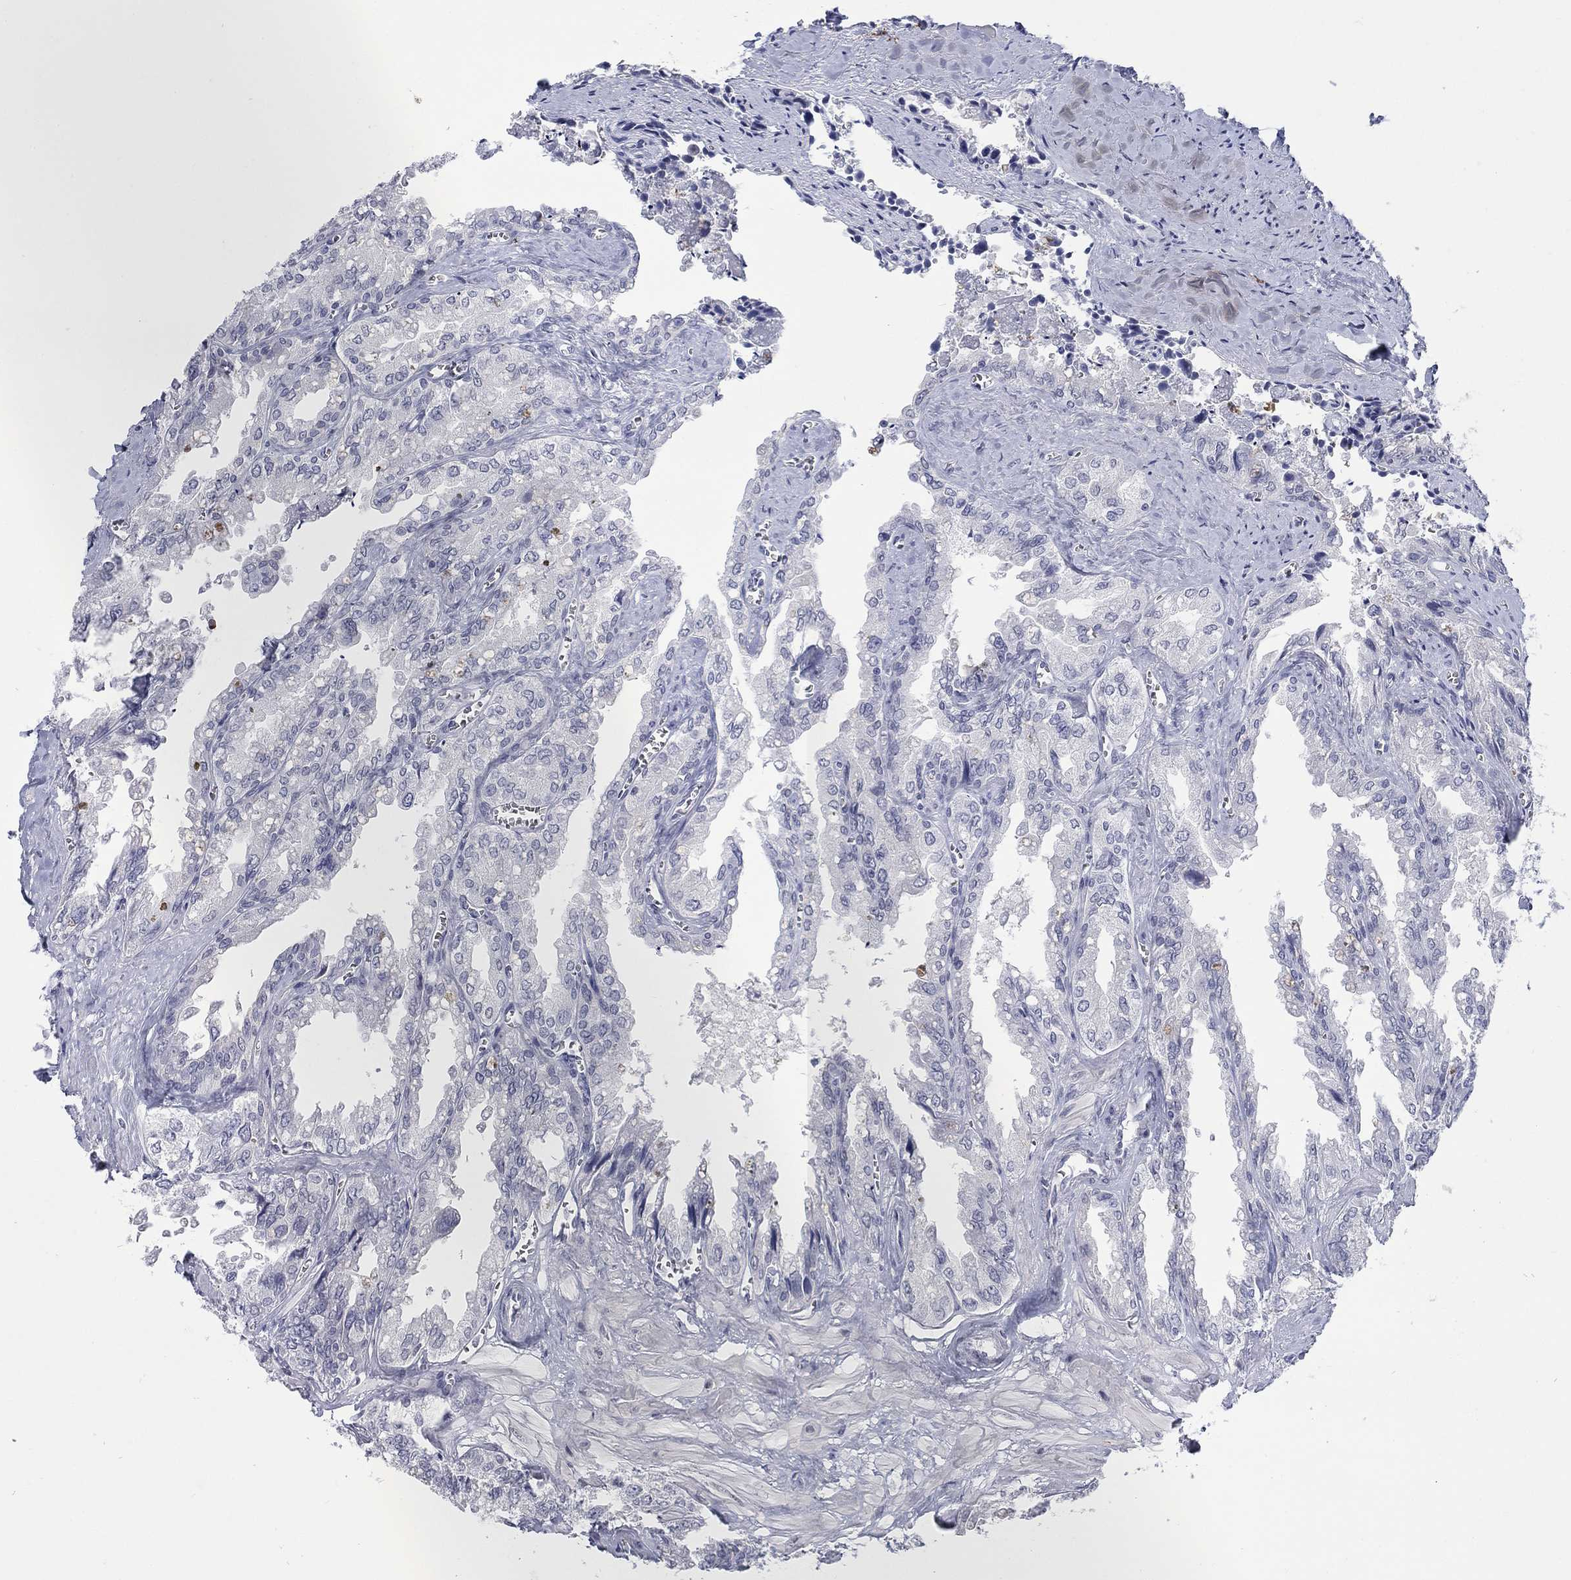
{"staining": {"intensity": "negative", "quantity": "none", "location": "none"}, "tissue": "seminal vesicle", "cell_type": "Glandular cells", "image_type": "normal", "snomed": [{"axis": "morphology", "description": "Normal tissue, NOS"}, {"axis": "topography", "description": "Seminal veicle"}], "caption": "This is a image of immunohistochemistry staining of benign seminal vesicle, which shows no positivity in glandular cells. Nuclei are stained in blue.", "gene": "ECEL1", "patient": {"sex": "male", "age": 67}}